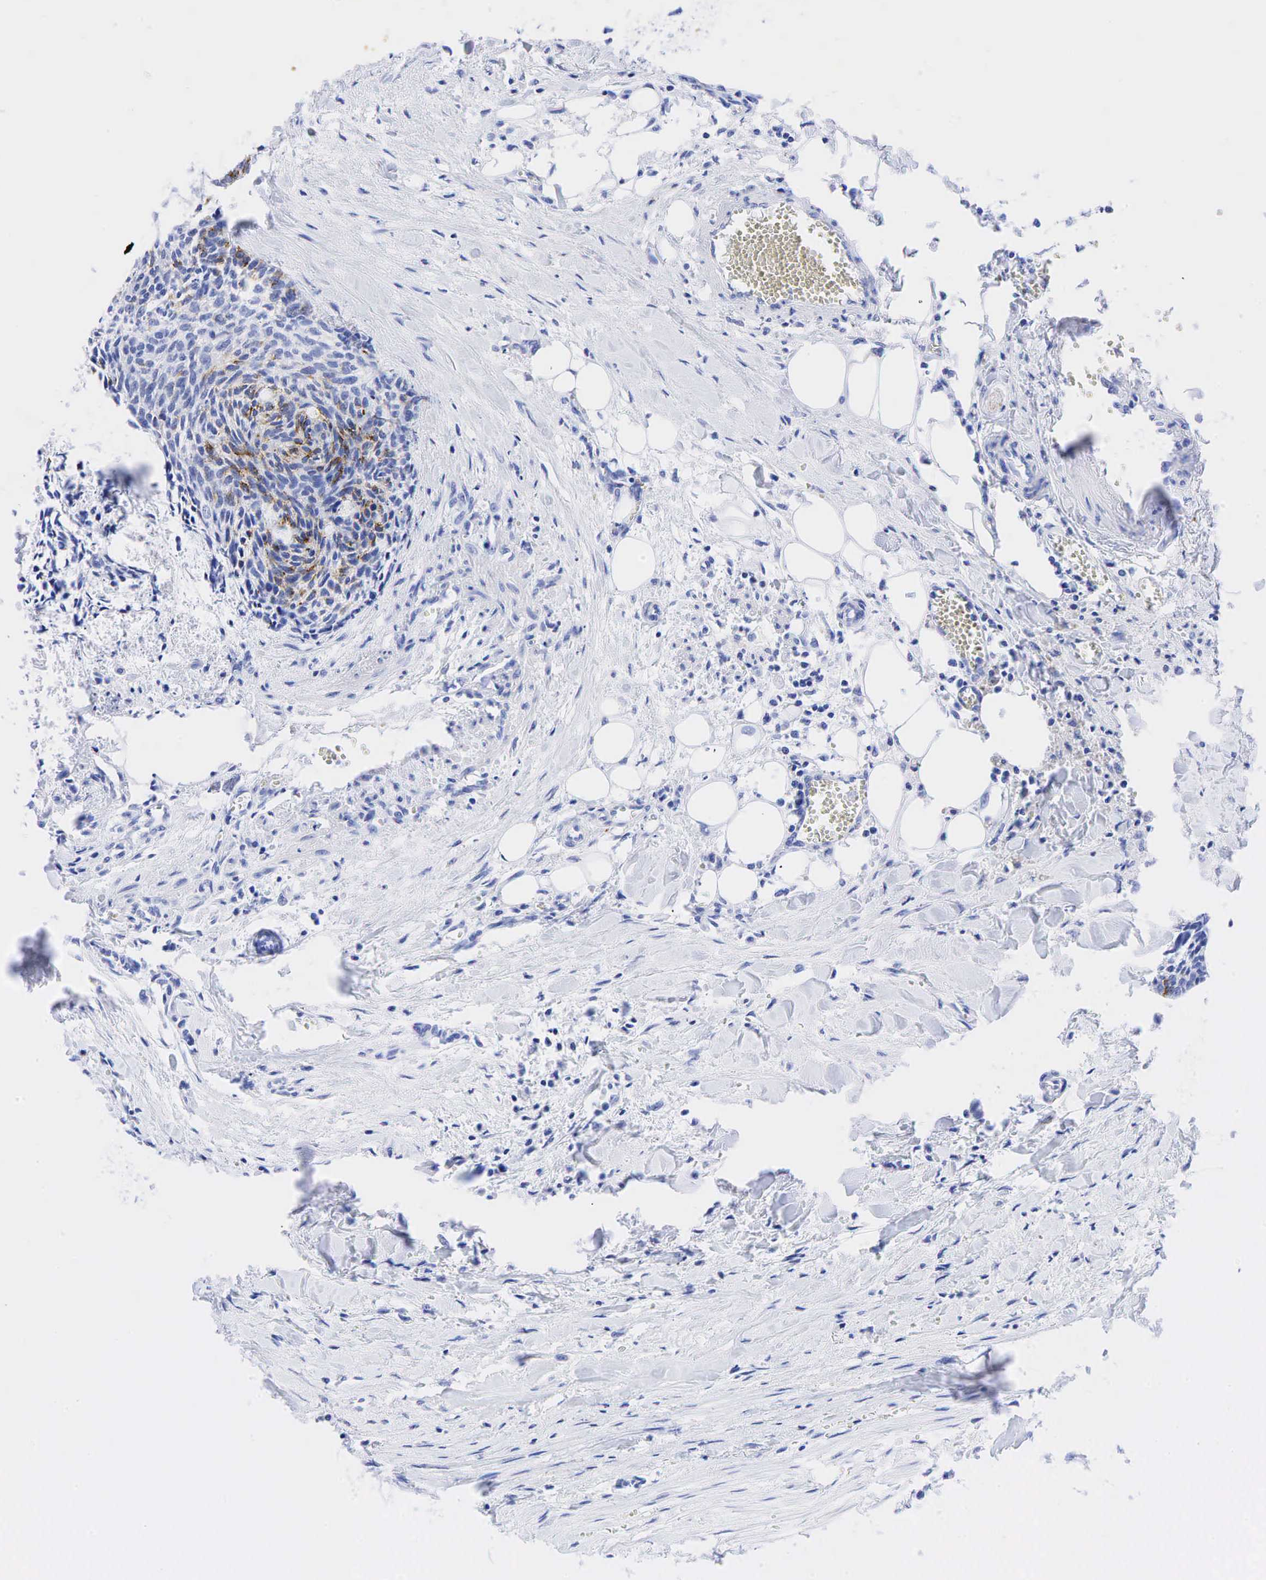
{"staining": {"intensity": "moderate", "quantity": "25%-75%", "location": "cytoplasmic/membranous"}, "tissue": "head and neck cancer", "cell_type": "Tumor cells", "image_type": "cancer", "snomed": [{"axis": "morphology", "description": "Squamous cell carcinoma, NOS"}, {"axis": "topography", "description": "Salivary gland"}, {"axis": "topography", "description": "Head-Neck"}], "caption": "This is a photomicrograph of IHC staining of head and neck squamous cell carcinoma, which shows moderate positivity in the cytoplasmic/membranous of tumor cells.", "gene": "CHGA", "patient": {"sex": "male", "age": 70}}